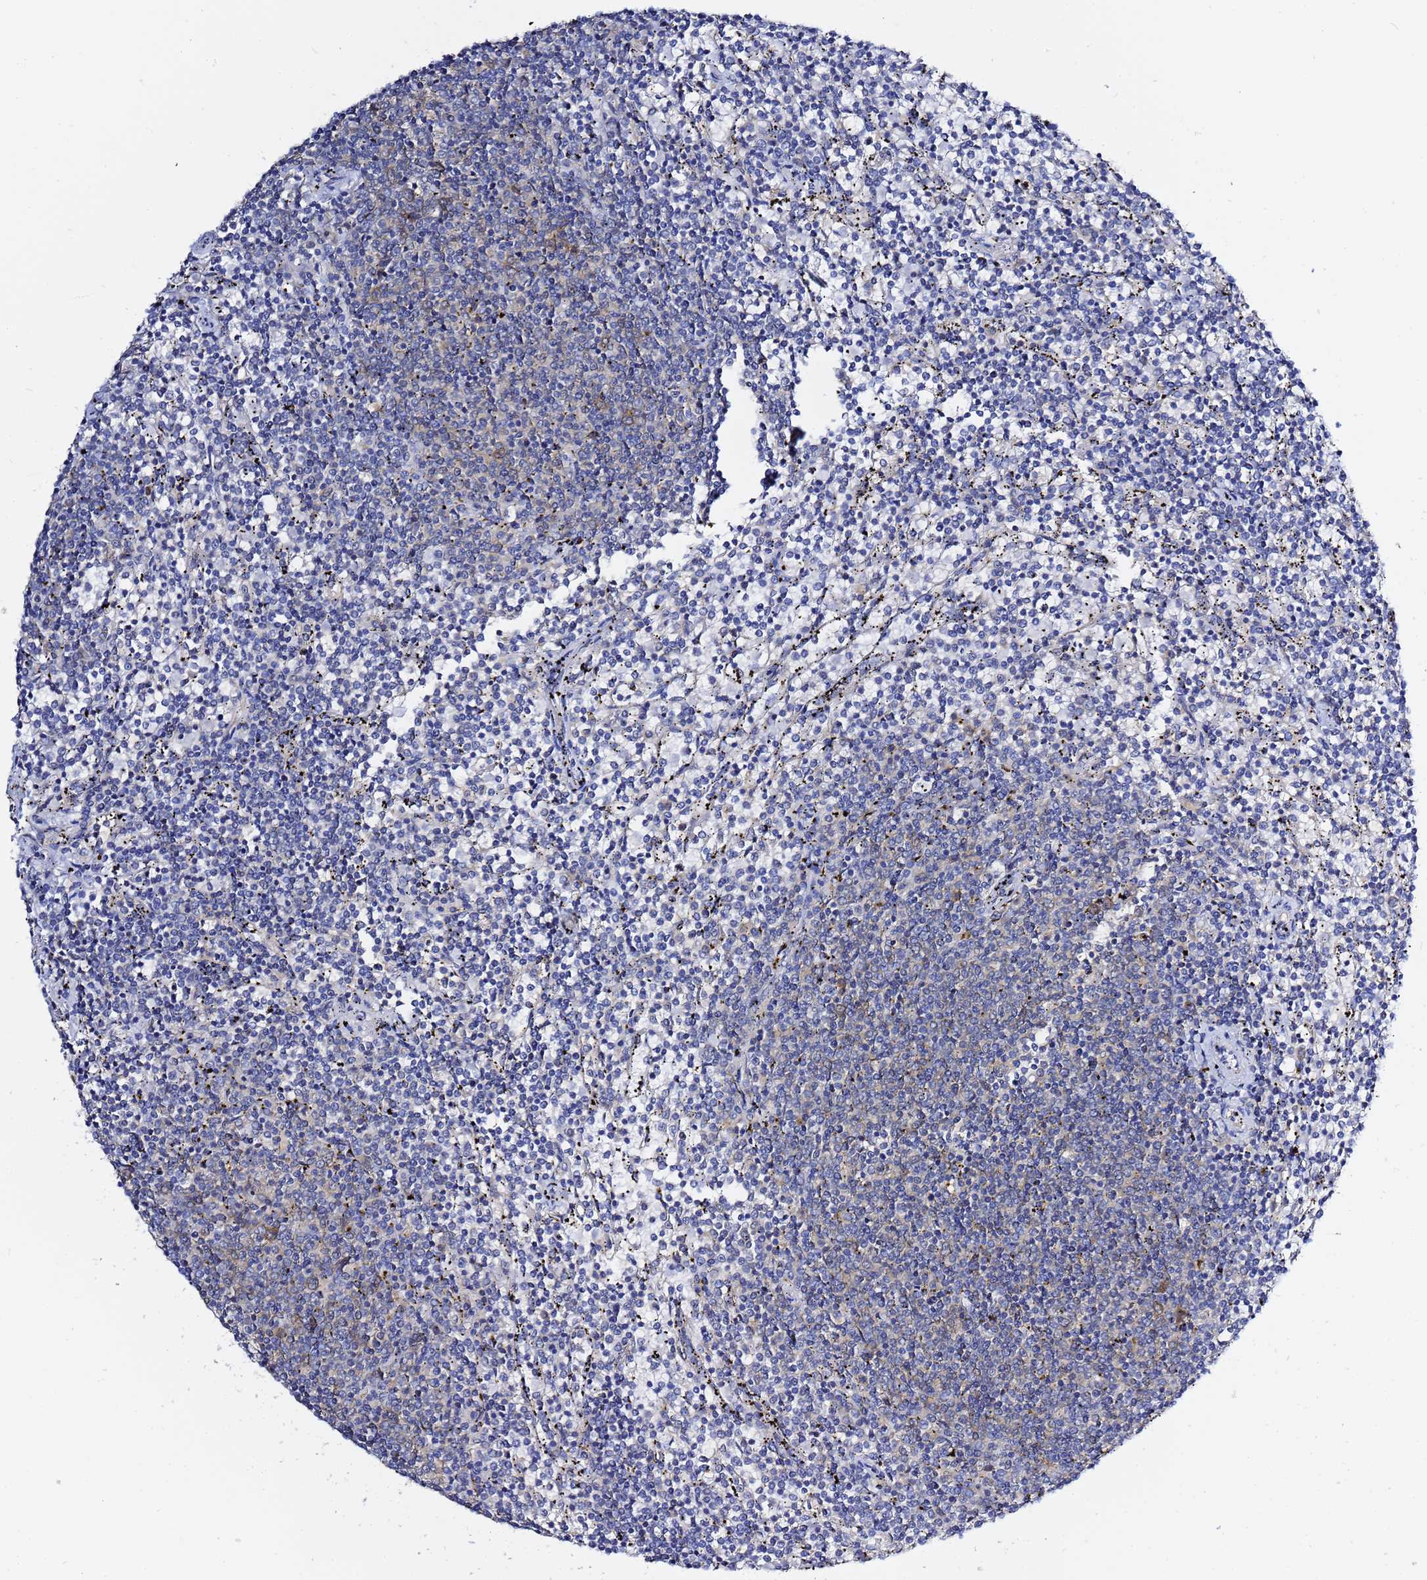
{"staining": {"intensity": "negative", "quantity": "none", "location": "none"}, "tissue": "lymphoma", "cell_type": "Tumor cells", "image_type": "cancer", "snomed": [{"axis": "morphology", "description": "Malignant lymphoma, non-Hodgkin's type, Low grade"}, {"axis": "topography", "description": "Spleen"}], "caption": "Immunohistochemistry of lymphoma demonstrates no staining in tumor cells. (DAB (3,3'-diaminobenzidine) immunohistochemistry, high magnification).", "gene": "LENG1", "patient": {"sex": "female", "age": 50}}